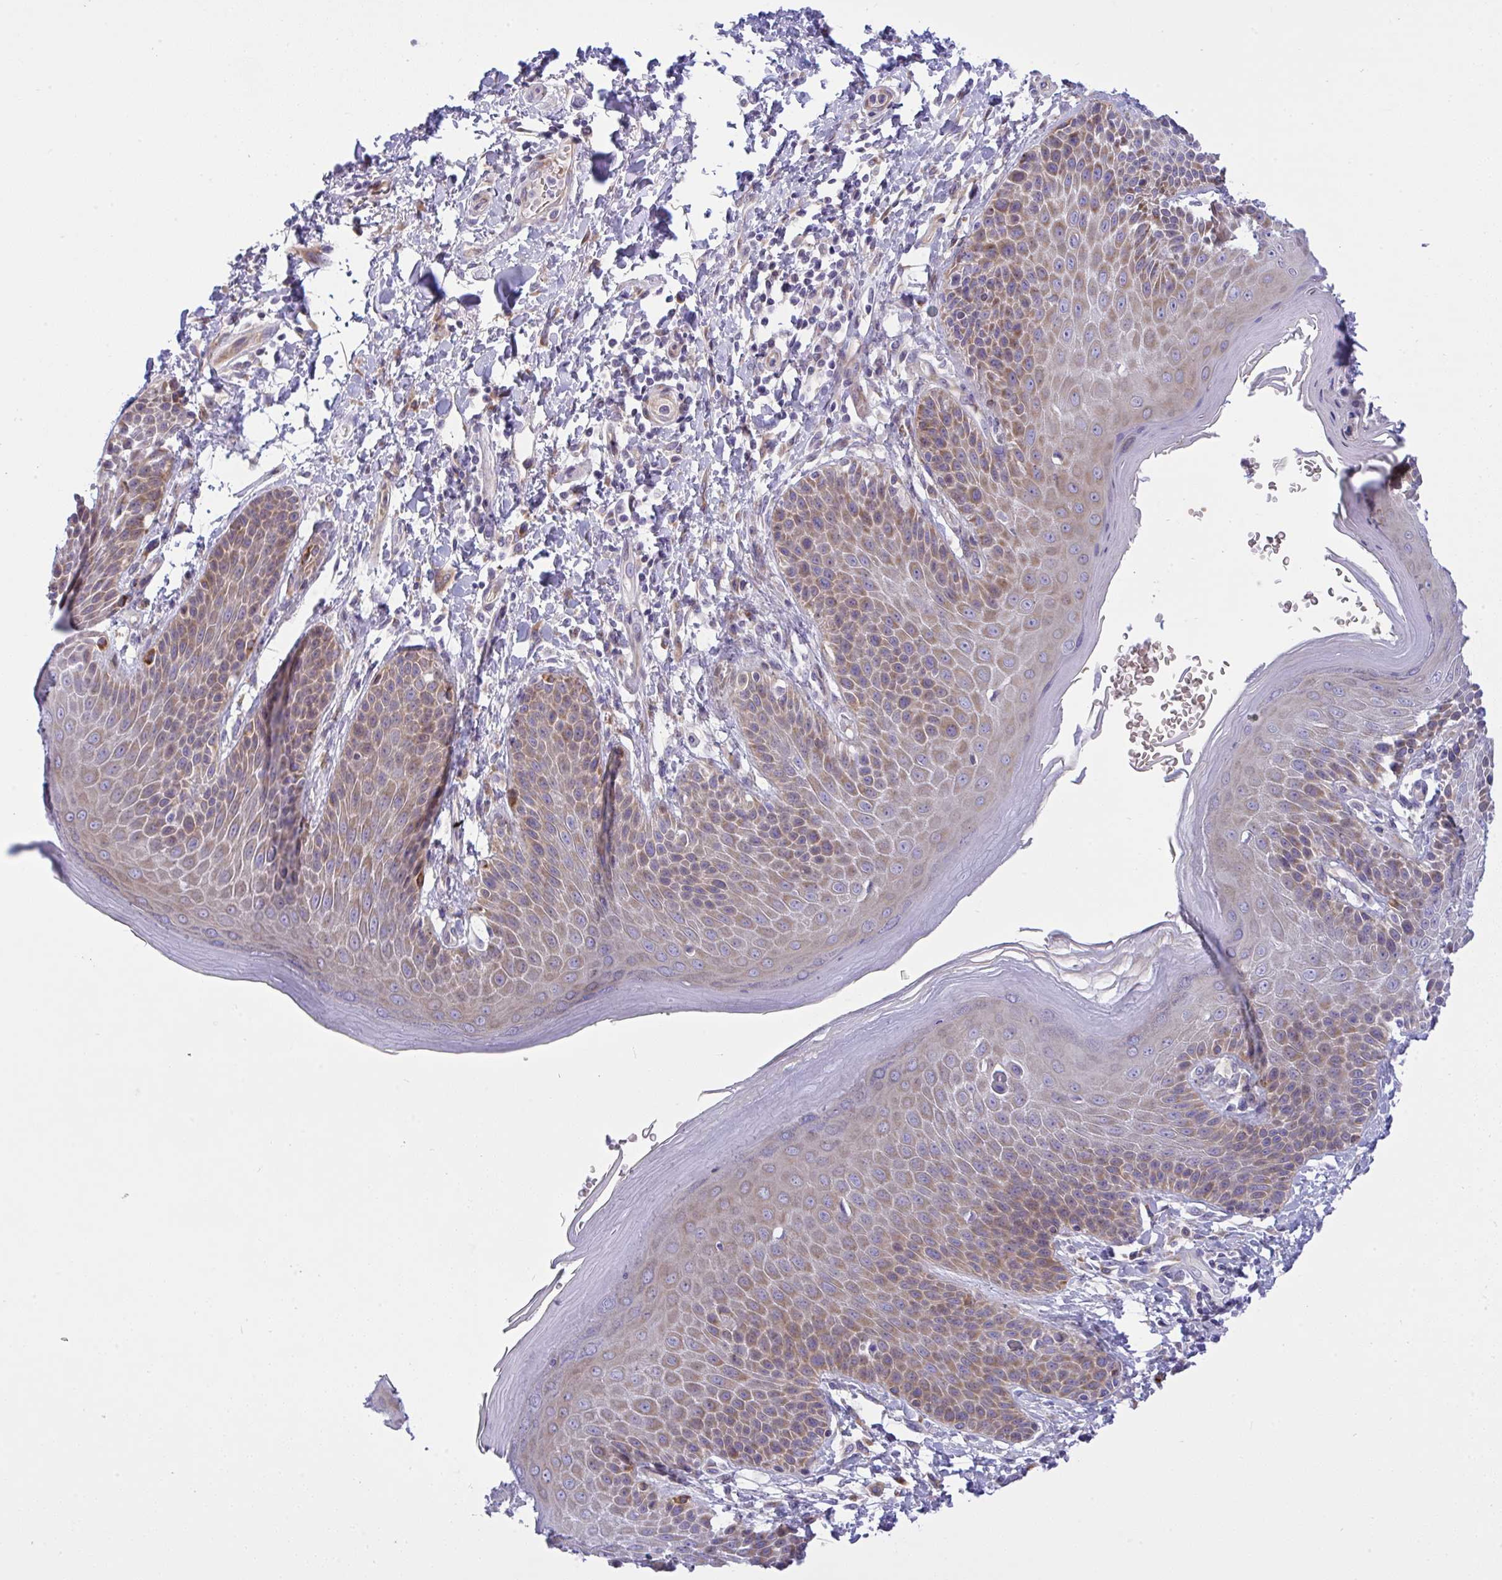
{"staining": {"intensity": "moderate", "quantity": "25%-75%", "location": "cytoplasmic/membranous"}, "tissue": "skin", "cell_type": "Epidermal cells", "image_type": "normal", "snomed": [{"axis": "morphology", "description": "Normal tissue, NOS"}, {"axis": "topography", "description": "Peripheral nerve tissue"}], "caption": "This histopathology image exhibits benign skin stained with immunohistochemistry to label a protein in brown. The cytoplasmic/membranous of epidermal cells show moderate positivity for the protein. Nuclei are counter-stained blue.", "gene": "NTN1", "patient": {"sex": "male", "age": 51}}